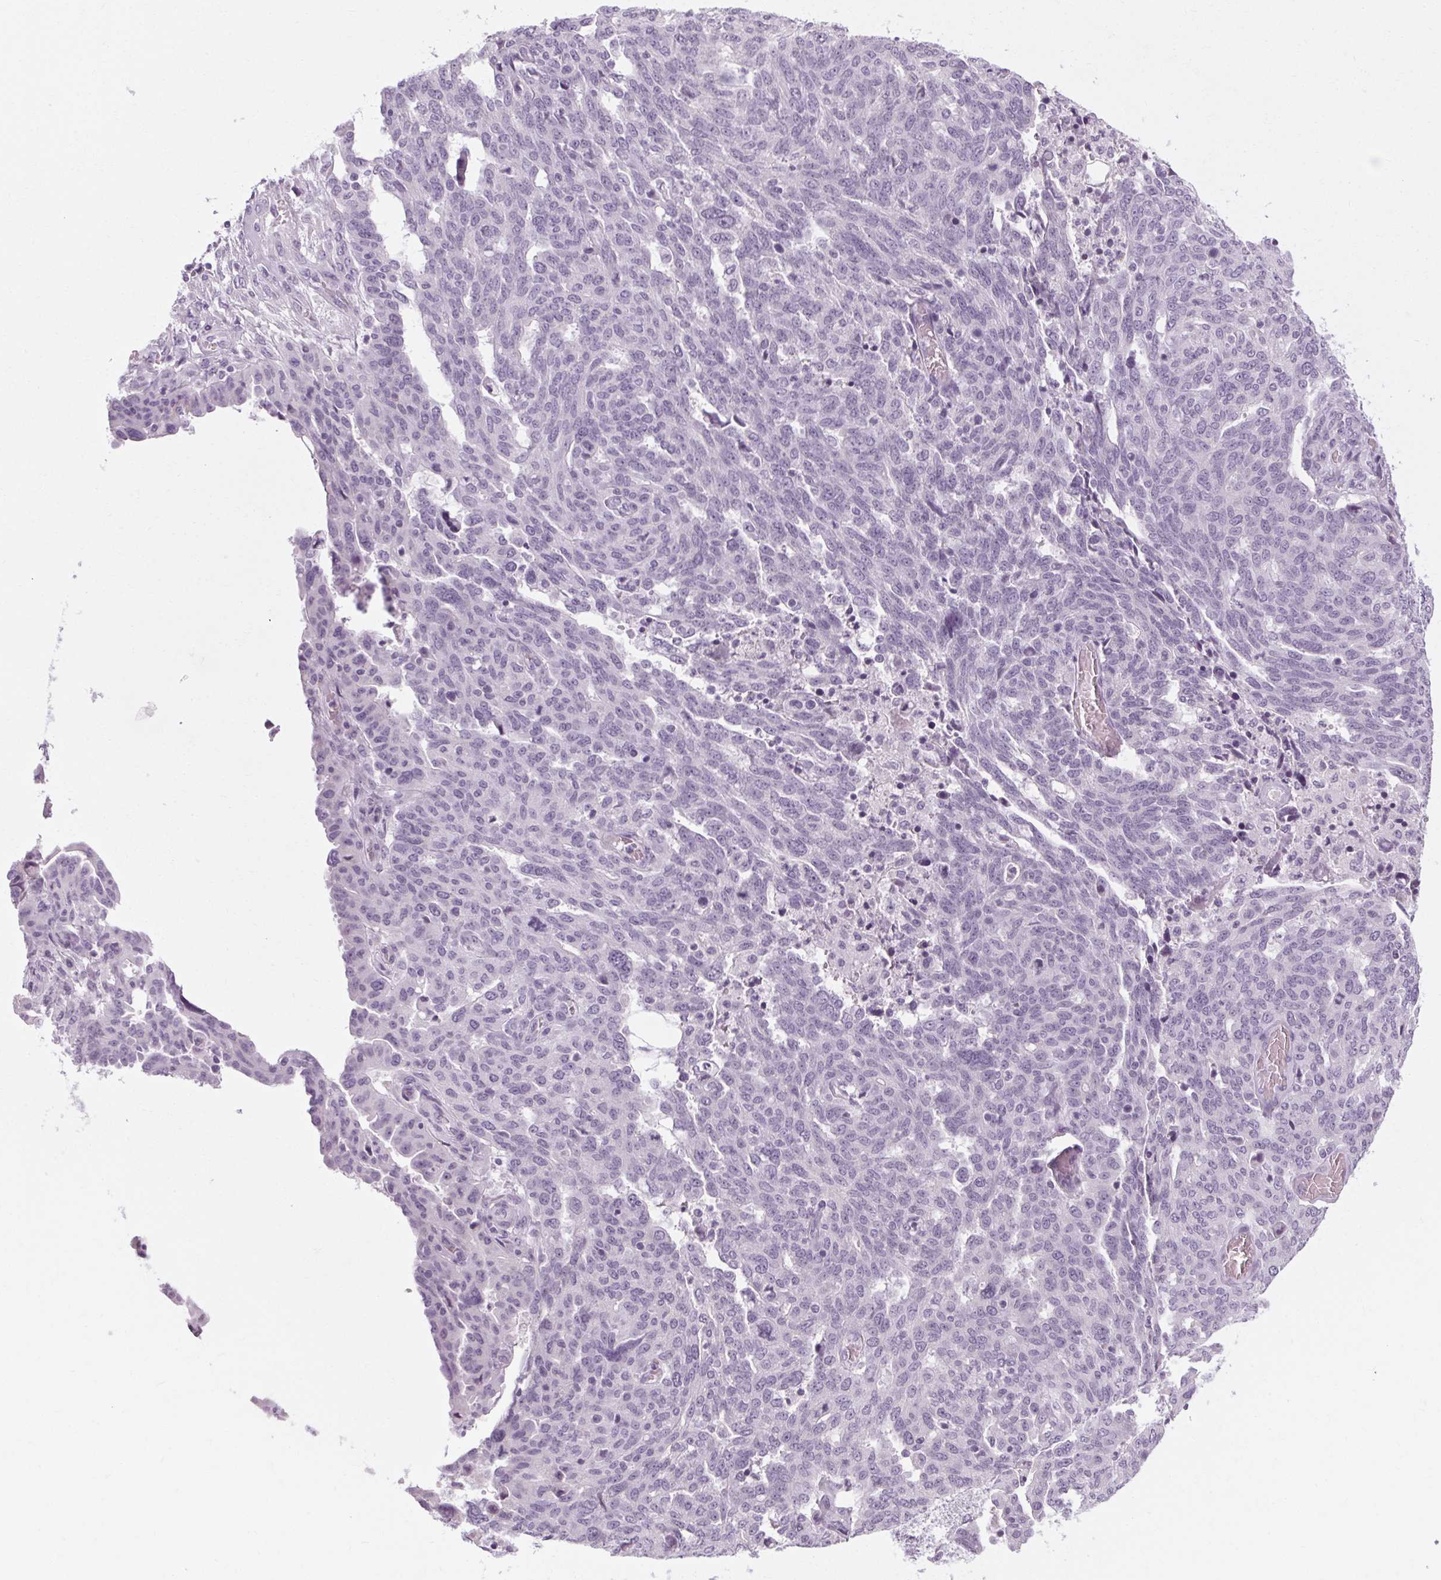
{"staining": {"intensity": "negative", "quantity": "none", "location": "none"}, "tissue": "ovarian cancer", "cell_type": "Tumor cells", "image_type": "cancer", "snomed": [{"axis": "morphology", "description": "Cystadenocarcinoma, serous, NOS"}, {"axis": "topography", "description": "Ovary"}], "caption": "The histopathology image demonstrates no significant positivity in tumor cells of ovarian cancer.", "gene": "POMC", "patient": {"sex": "female", "age": 67}}